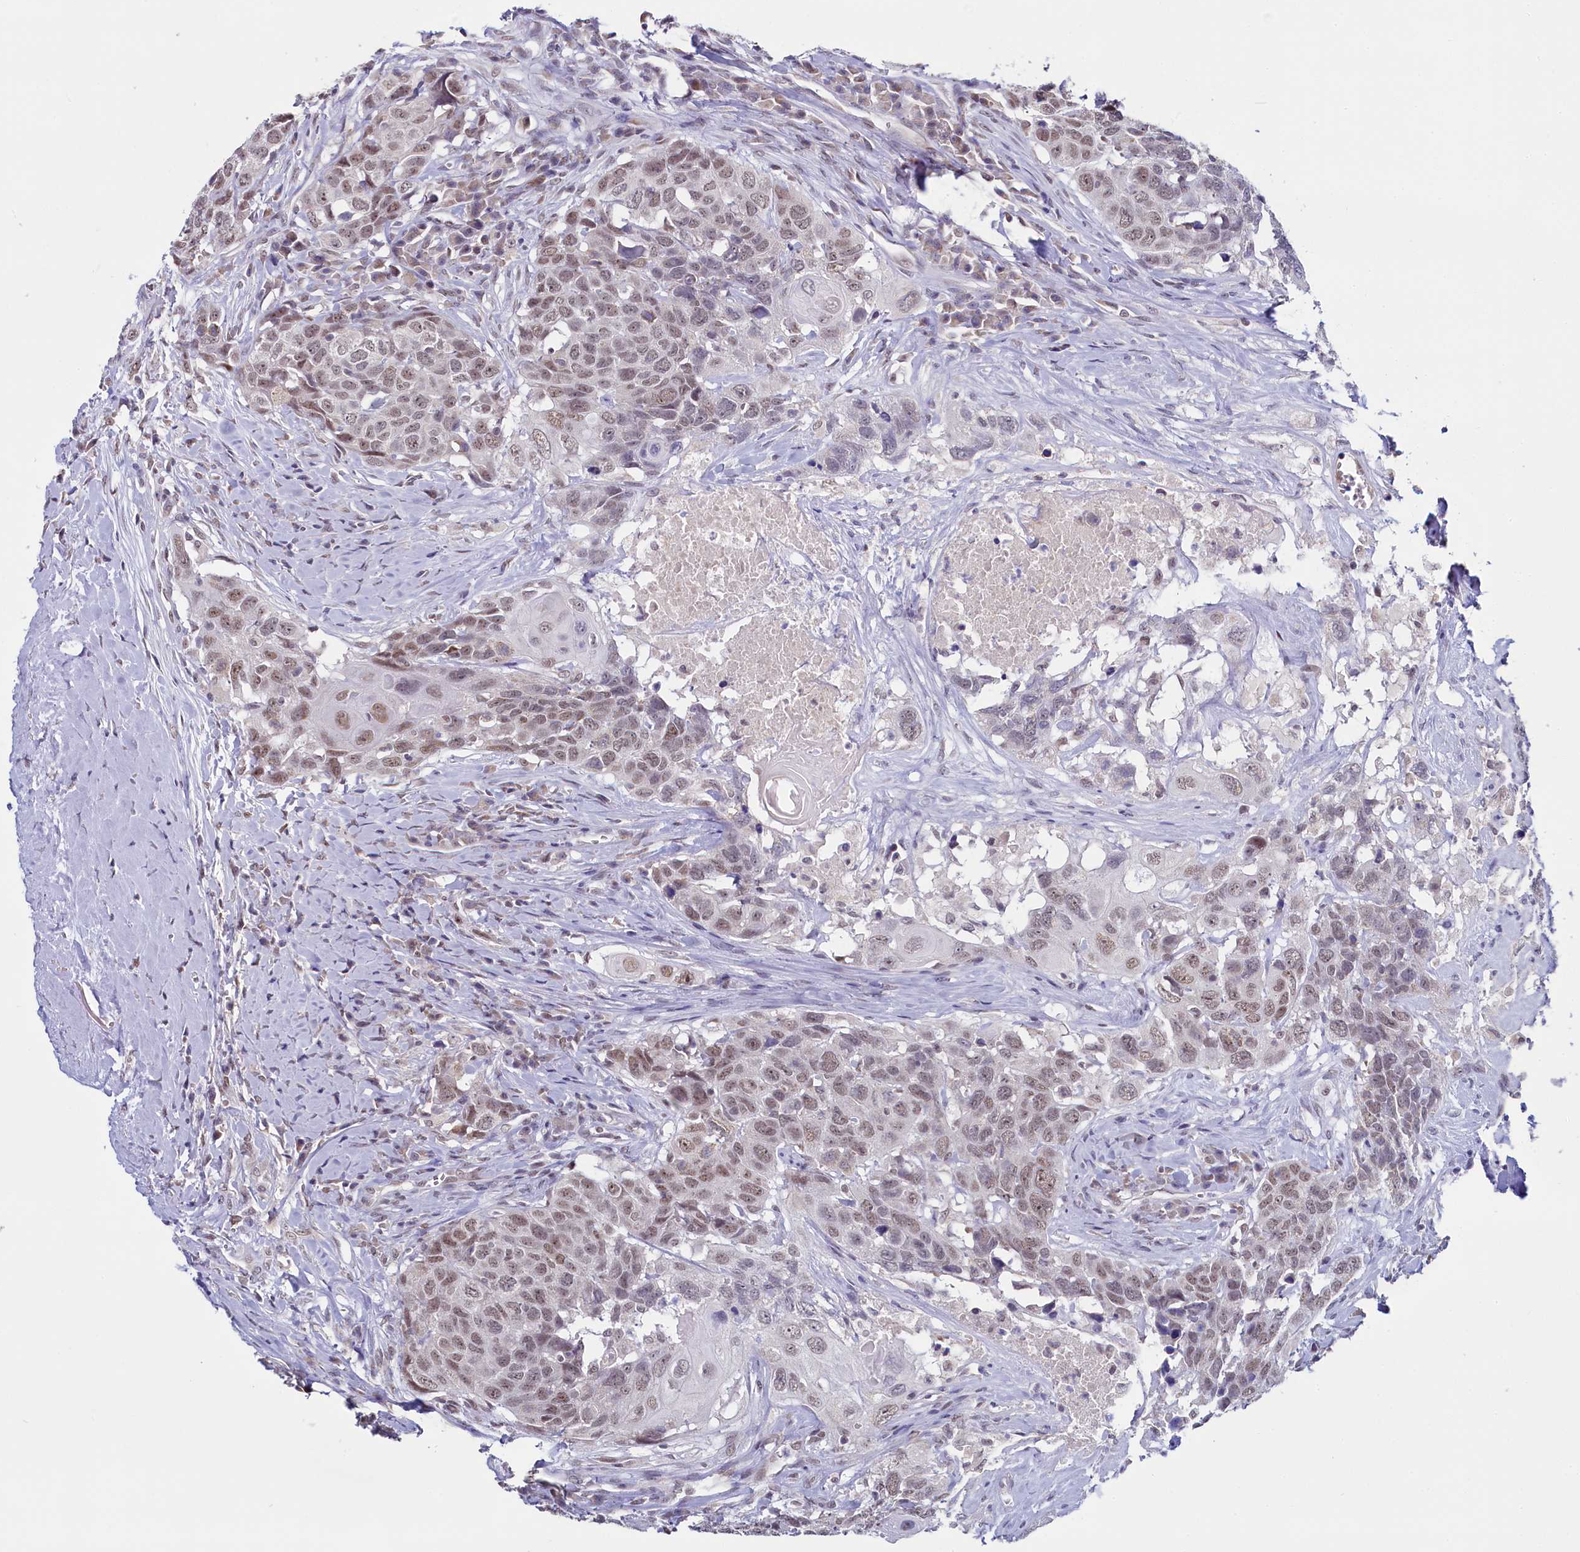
{"staining": {"intensity": "weak", "quantity": ">75%", "location": "nuclear"}, "tissue": "head and neck cancer", "cell_type": "Tumor cells", "image_type": "cancer", "snomed": [{"axis": "morphology", "description": "Squamous cell carcinoma, NOS"}, {"axis": "topography", "description": "Head-Neck"}], "caption": "Head and neck cancer stained with immunohistochemistry demonstrates weak nuclear expression in about >75% of tumor cells.", "gene": "PPHLN1", "patient": {"sex": "male", "age": 66}}